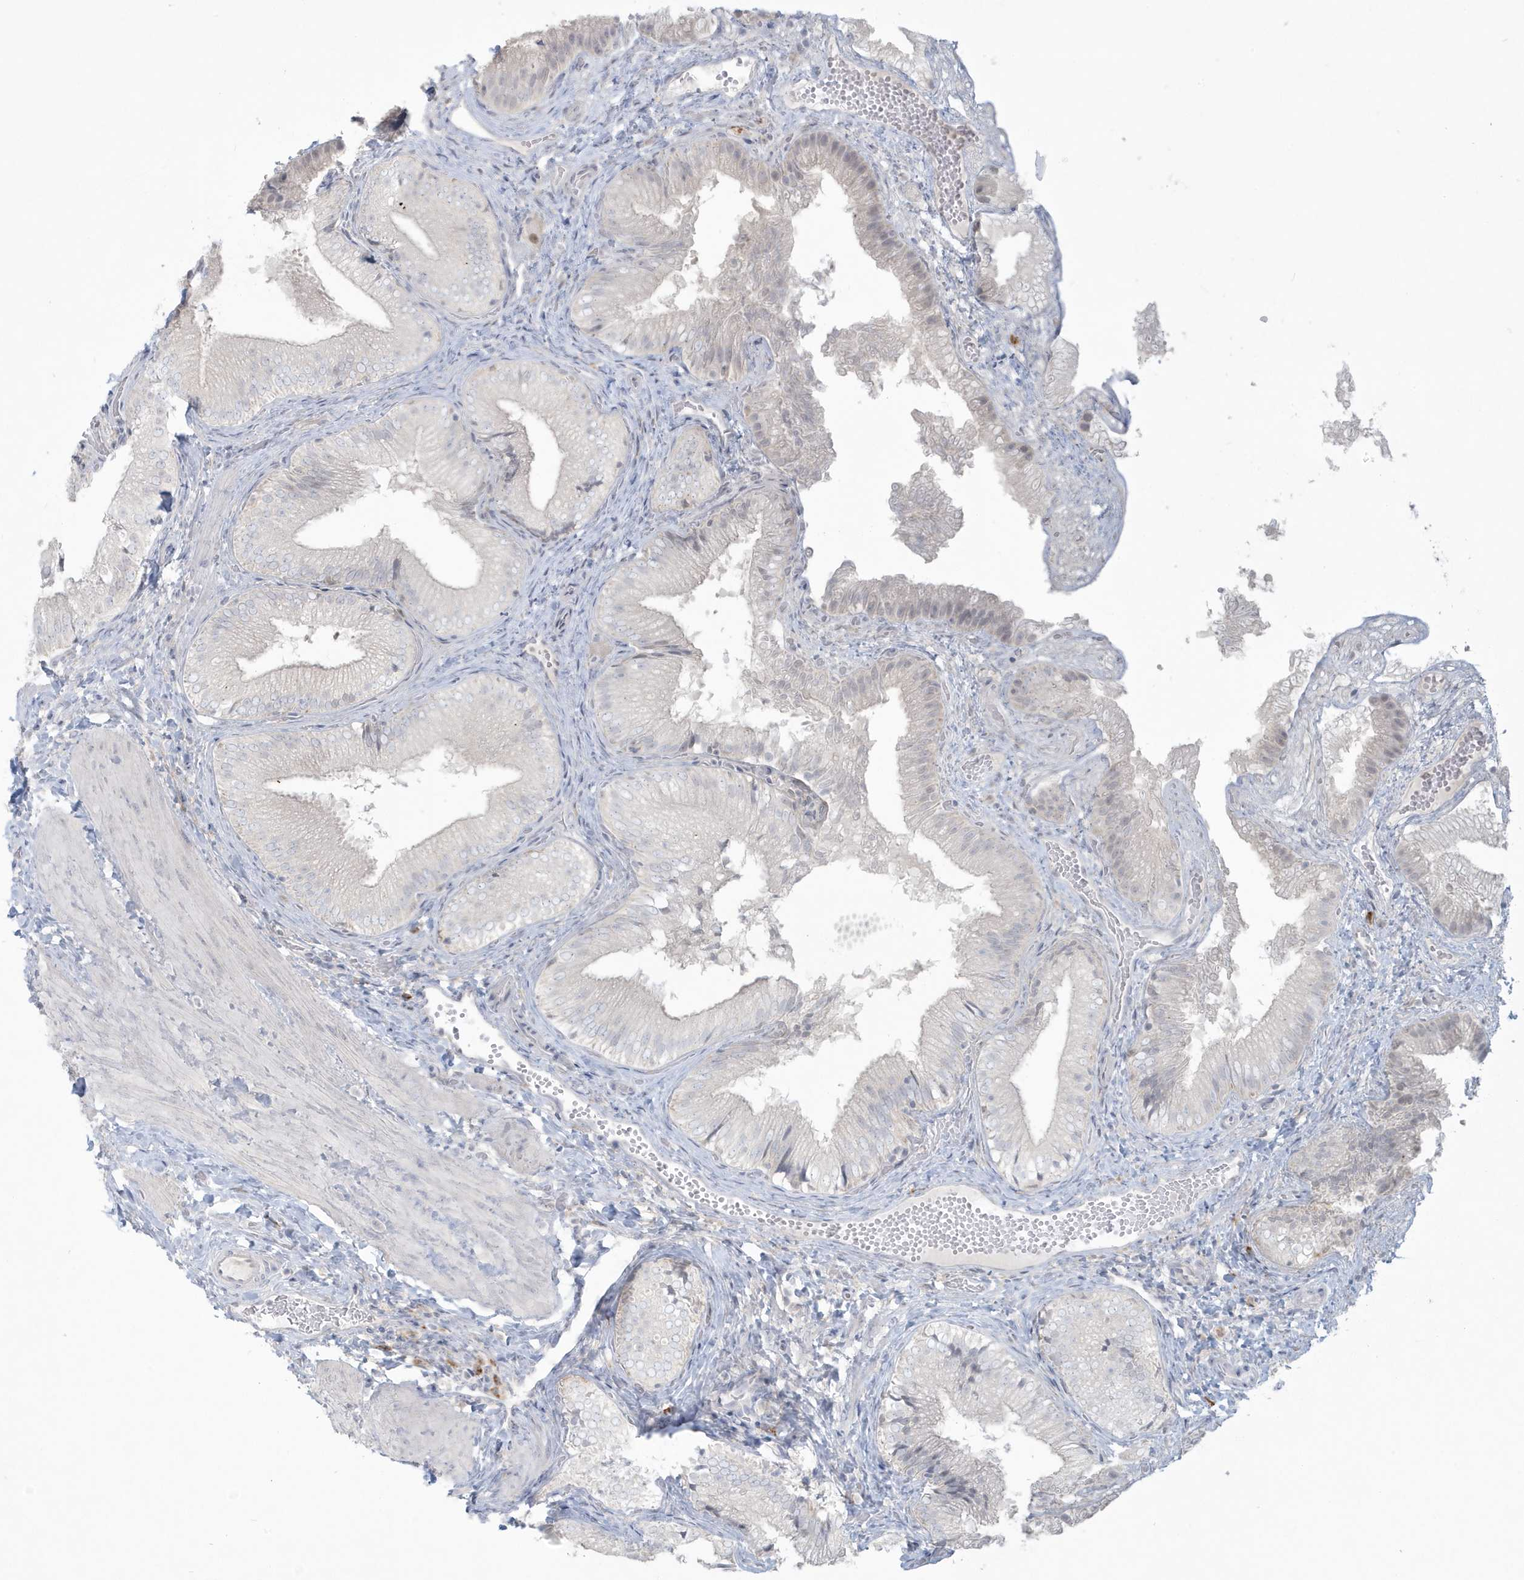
{"staining": {"intensity": "weak", "quantity": "<25%", "location": "nuclear"}, "tissue": "gallbladder", "cell_type": "Glandular cells", "image_type": "normal", "snomed": [{"axis": "morphology", "description": "Normal tissue, NOS"}, {"axis": "topography", "description": "Gallbladder"}], "caption": "This is an IHC histopathology image of unremarkable human gallbladder. There is no positivity in glandular cells.", "gene": "HERC6", "patient": {"sex": "female", "age": 30}}